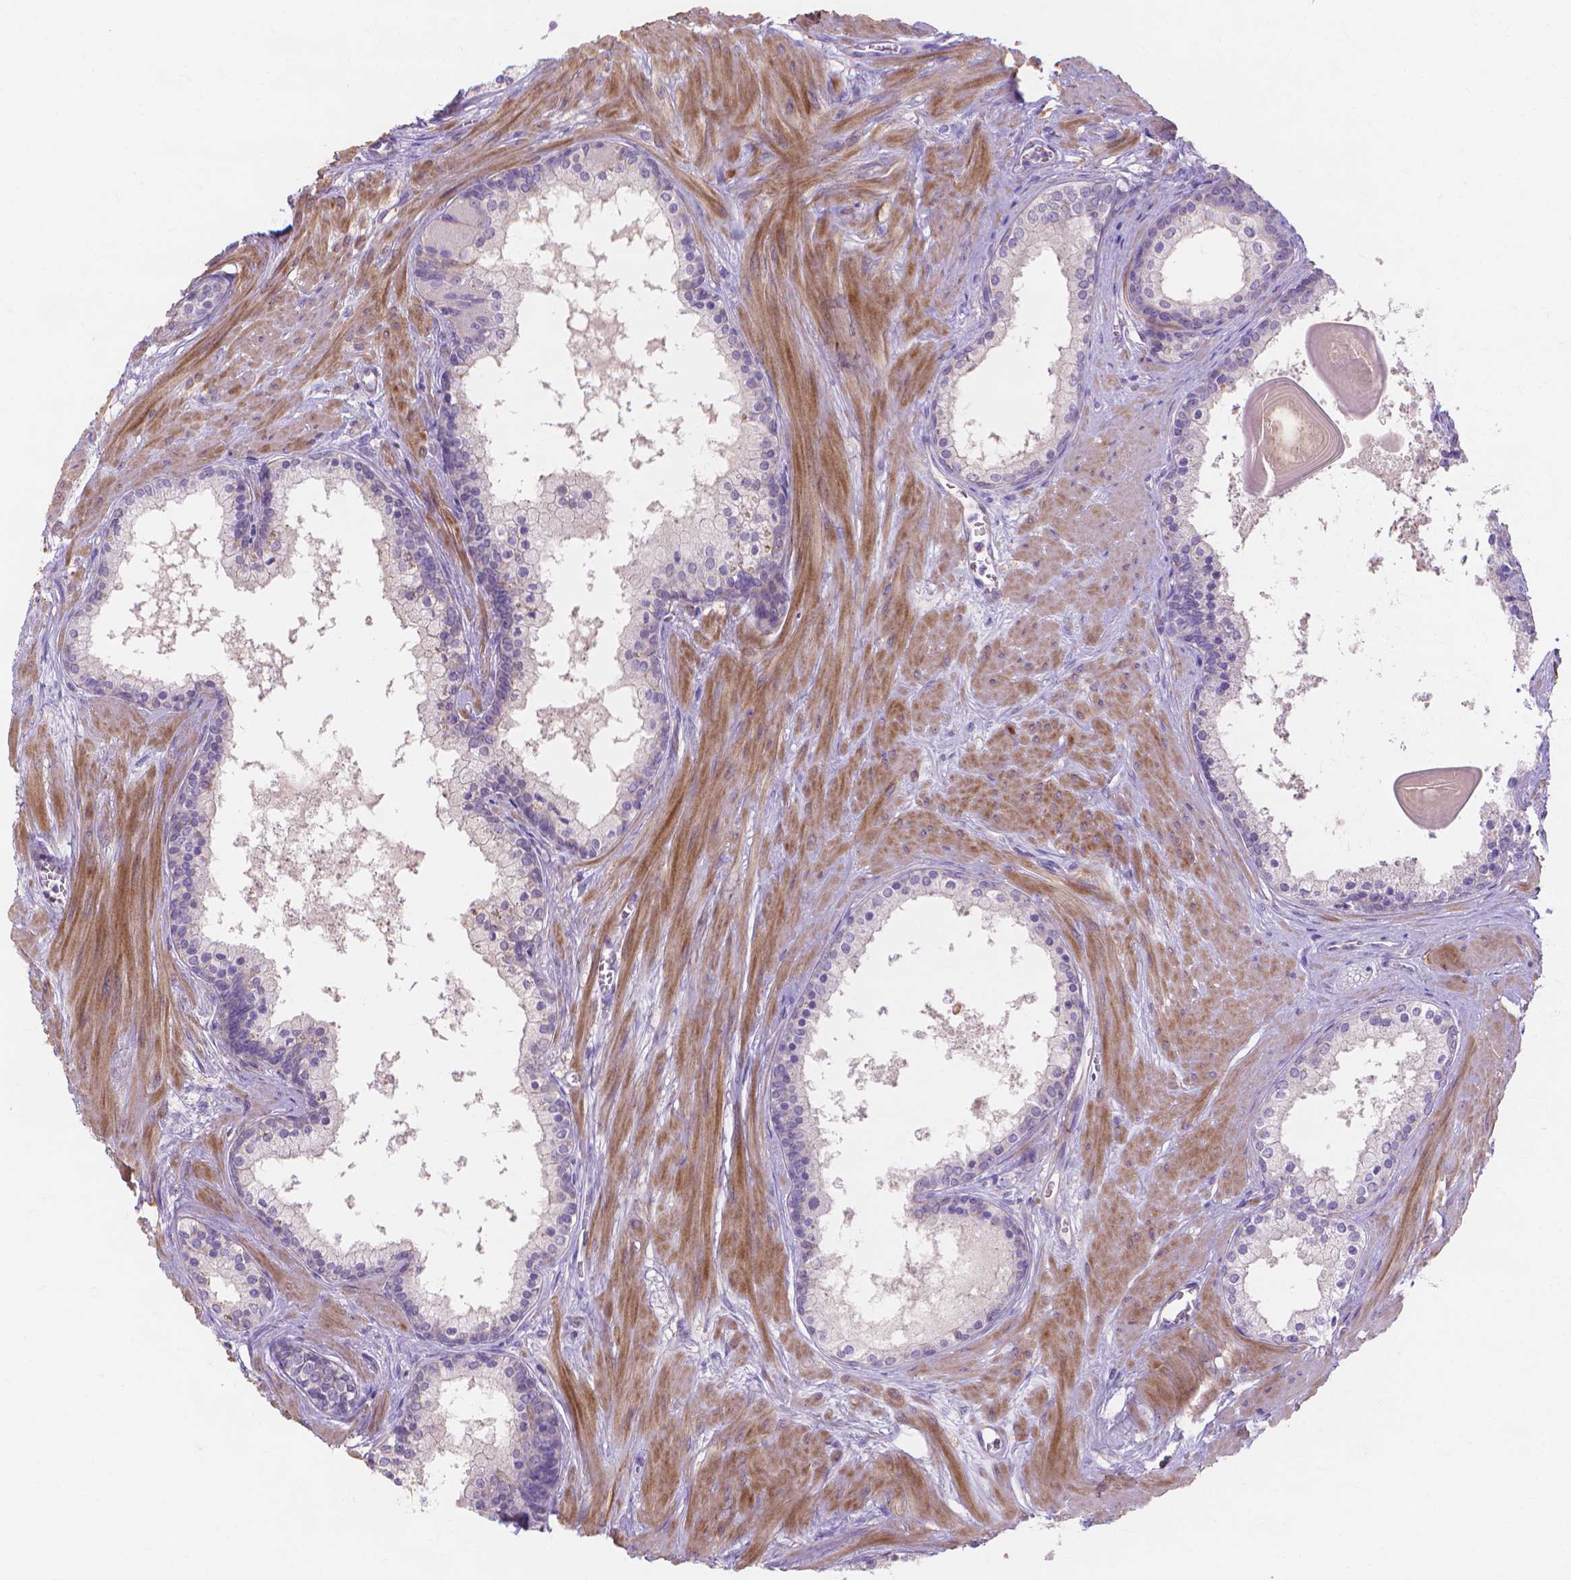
{"staining": {"intensity": "negative", "quantity": "none", "location": "none"}, "tissue": "prostate", "cell_type": "Glandular cells", "image_type": "normal", "snomed": [{"axis": "morphology", "description": "Normal tissue, NOS"}, {"axis": "topography", "description": "Prostate"}], "caption": "Glandular cells show no significant expression in unremarkable prostate. Nuclei are stained in blue.", "gene": "MBLAC1", "patient": {"sex": "male", "age": 61}}